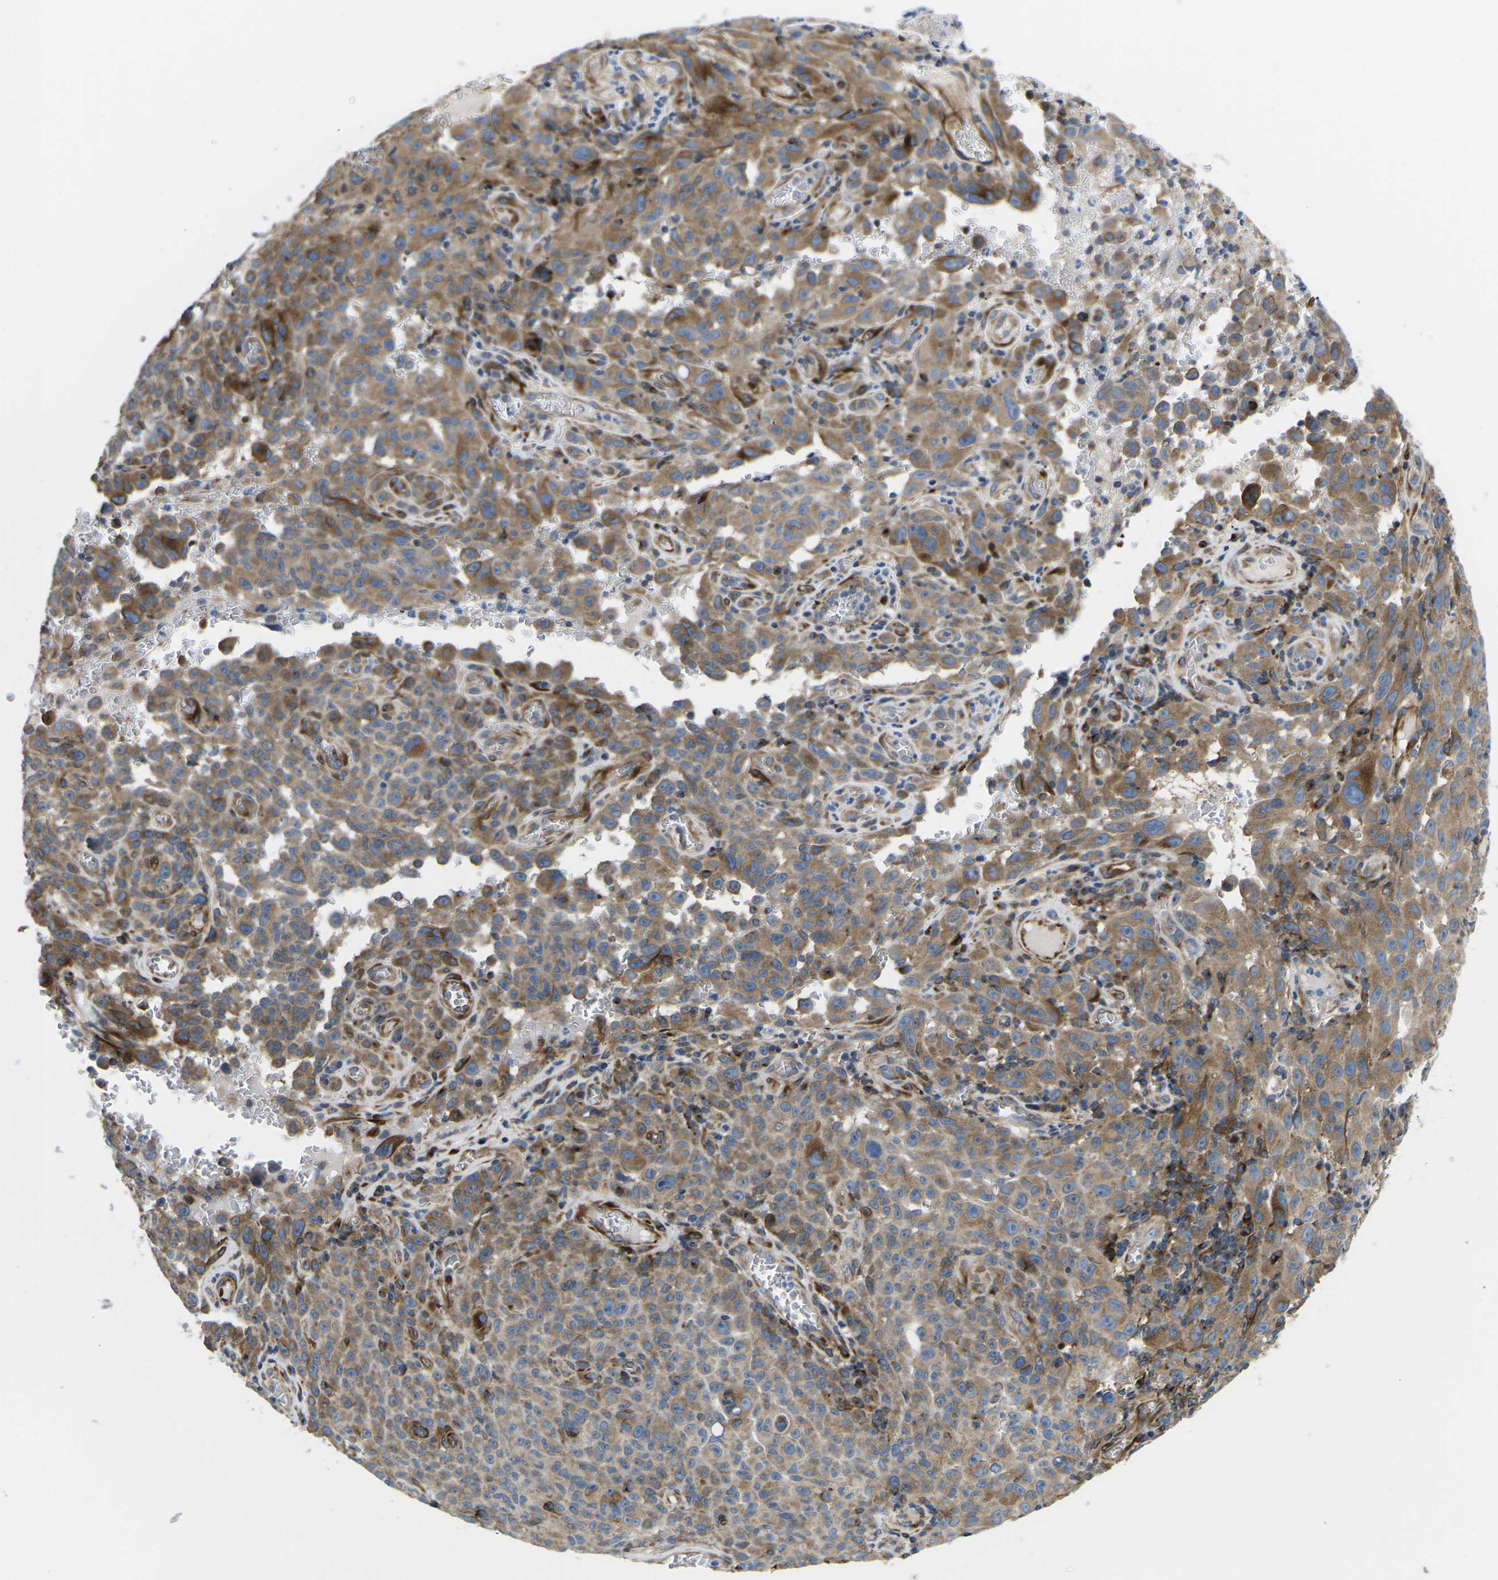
{"staining": {"intensity": "moderate", "quantity": ">75%", "location": "cytoplasmic/membranous"}, "tissue": "melanoma", "cell_type": "Tumor cells", "image_type": "cancer", "snomed": [{"axis": "morphology", "description": "Malignant melanoma, NOS"}, {"axis": "topography", "description": "Skin"}], "caption": "Melanoma stained for a protein displays moderate cytoplasmic/membranous positivity in tumor cells. (Brightfield microscopy of DAB IHC at high magnification).", "gene": "TMEFF2", "patient": {"sex": "female", "age": 82}}